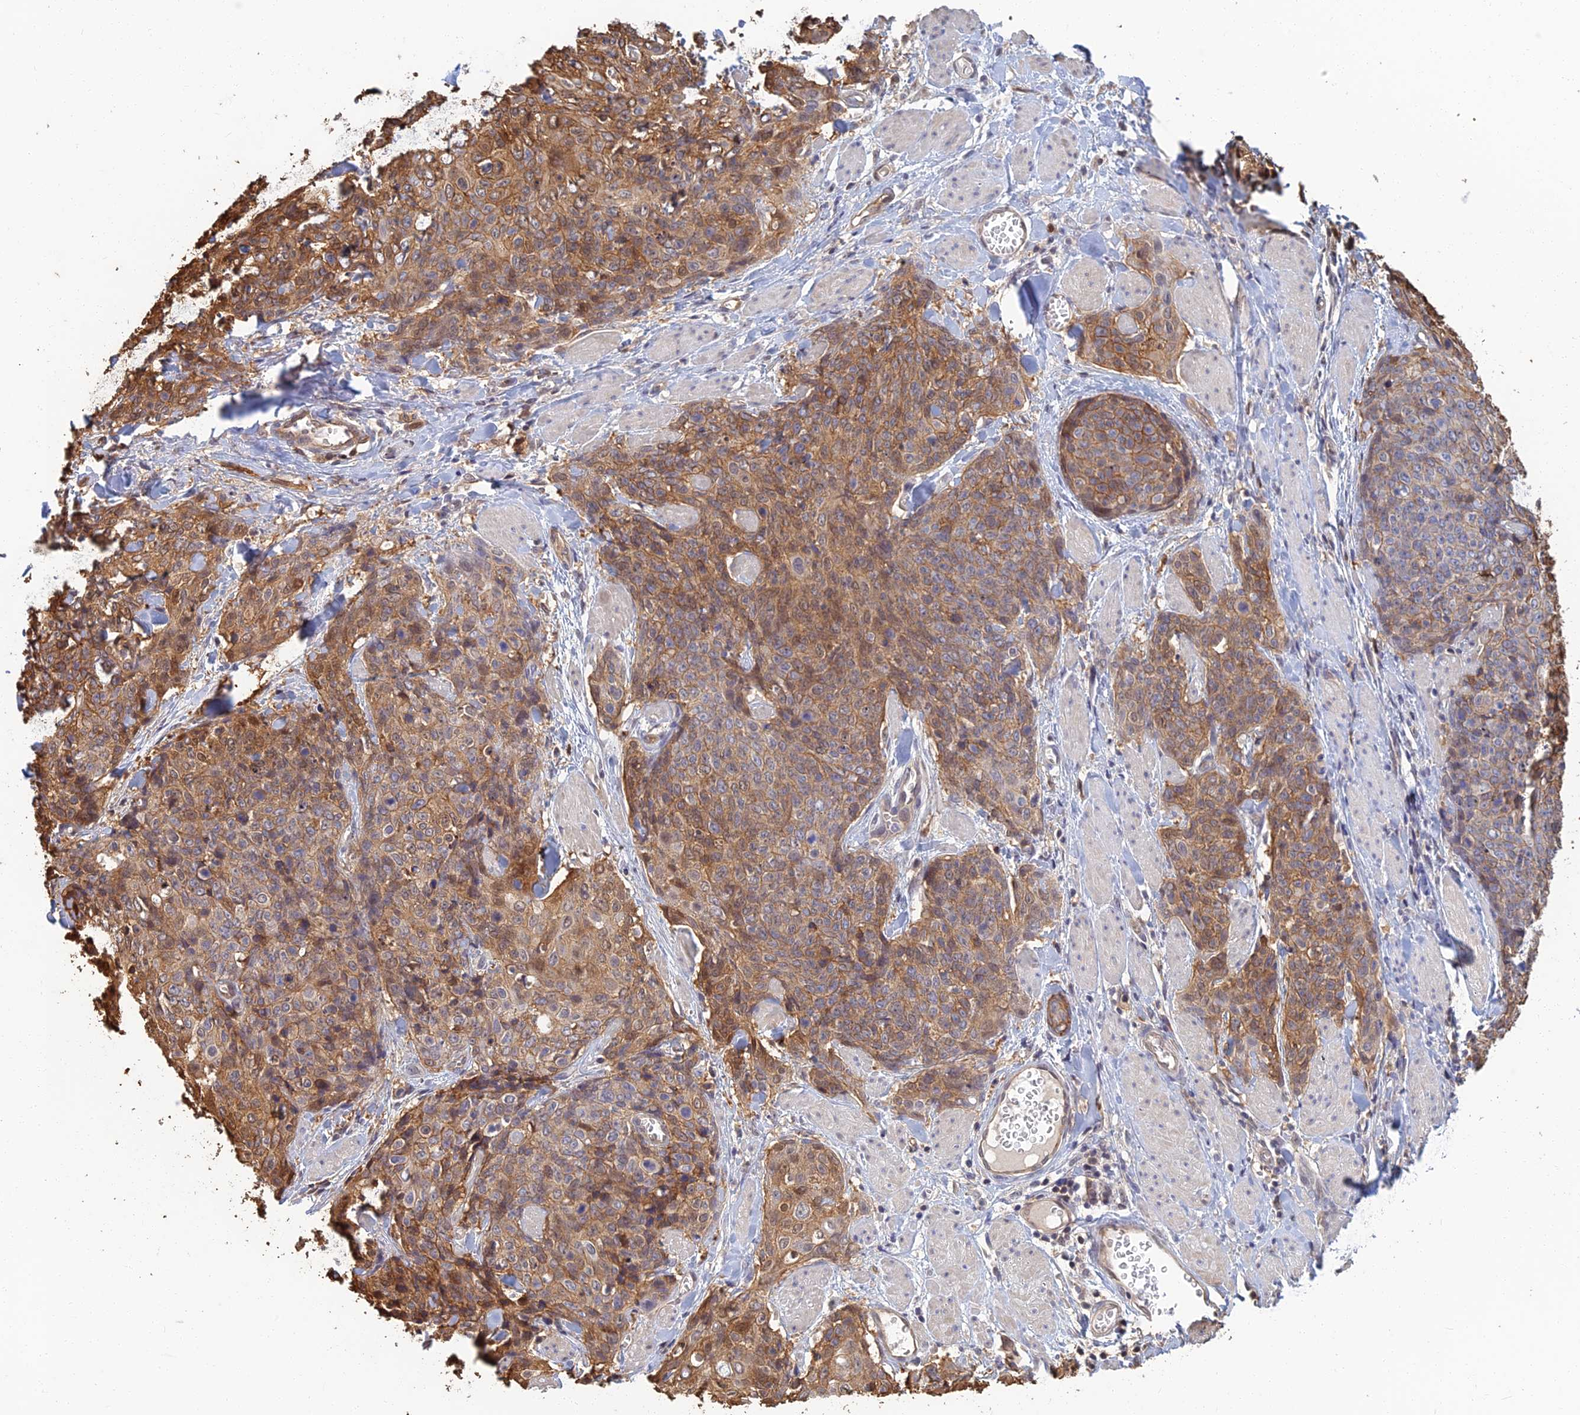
{"staining": {"intensity": "moderate", "quantity": ">75%", "location": "cytoplasmic/membranous"}, "tissue": "skin cancer", "cell_type": "Tumor cells", "image_type": "cancer", "snomed": [{"axis": "morphology", "description": "Squamous cell carcinoma, NOS"}, {"axis": "topography", "description": "Skin"}, {"axis": "topography", "description": "Vulva"}], "caption": "Immunohistochemistry image of human skin cancer stained for a protein (brown), which demonstrates medium levels of moderate cytoplasmic/membranous positivity in about >75% of tumor cells.", "gene": "LRRN3", "patient": {"sex": "female", "age": 85}}